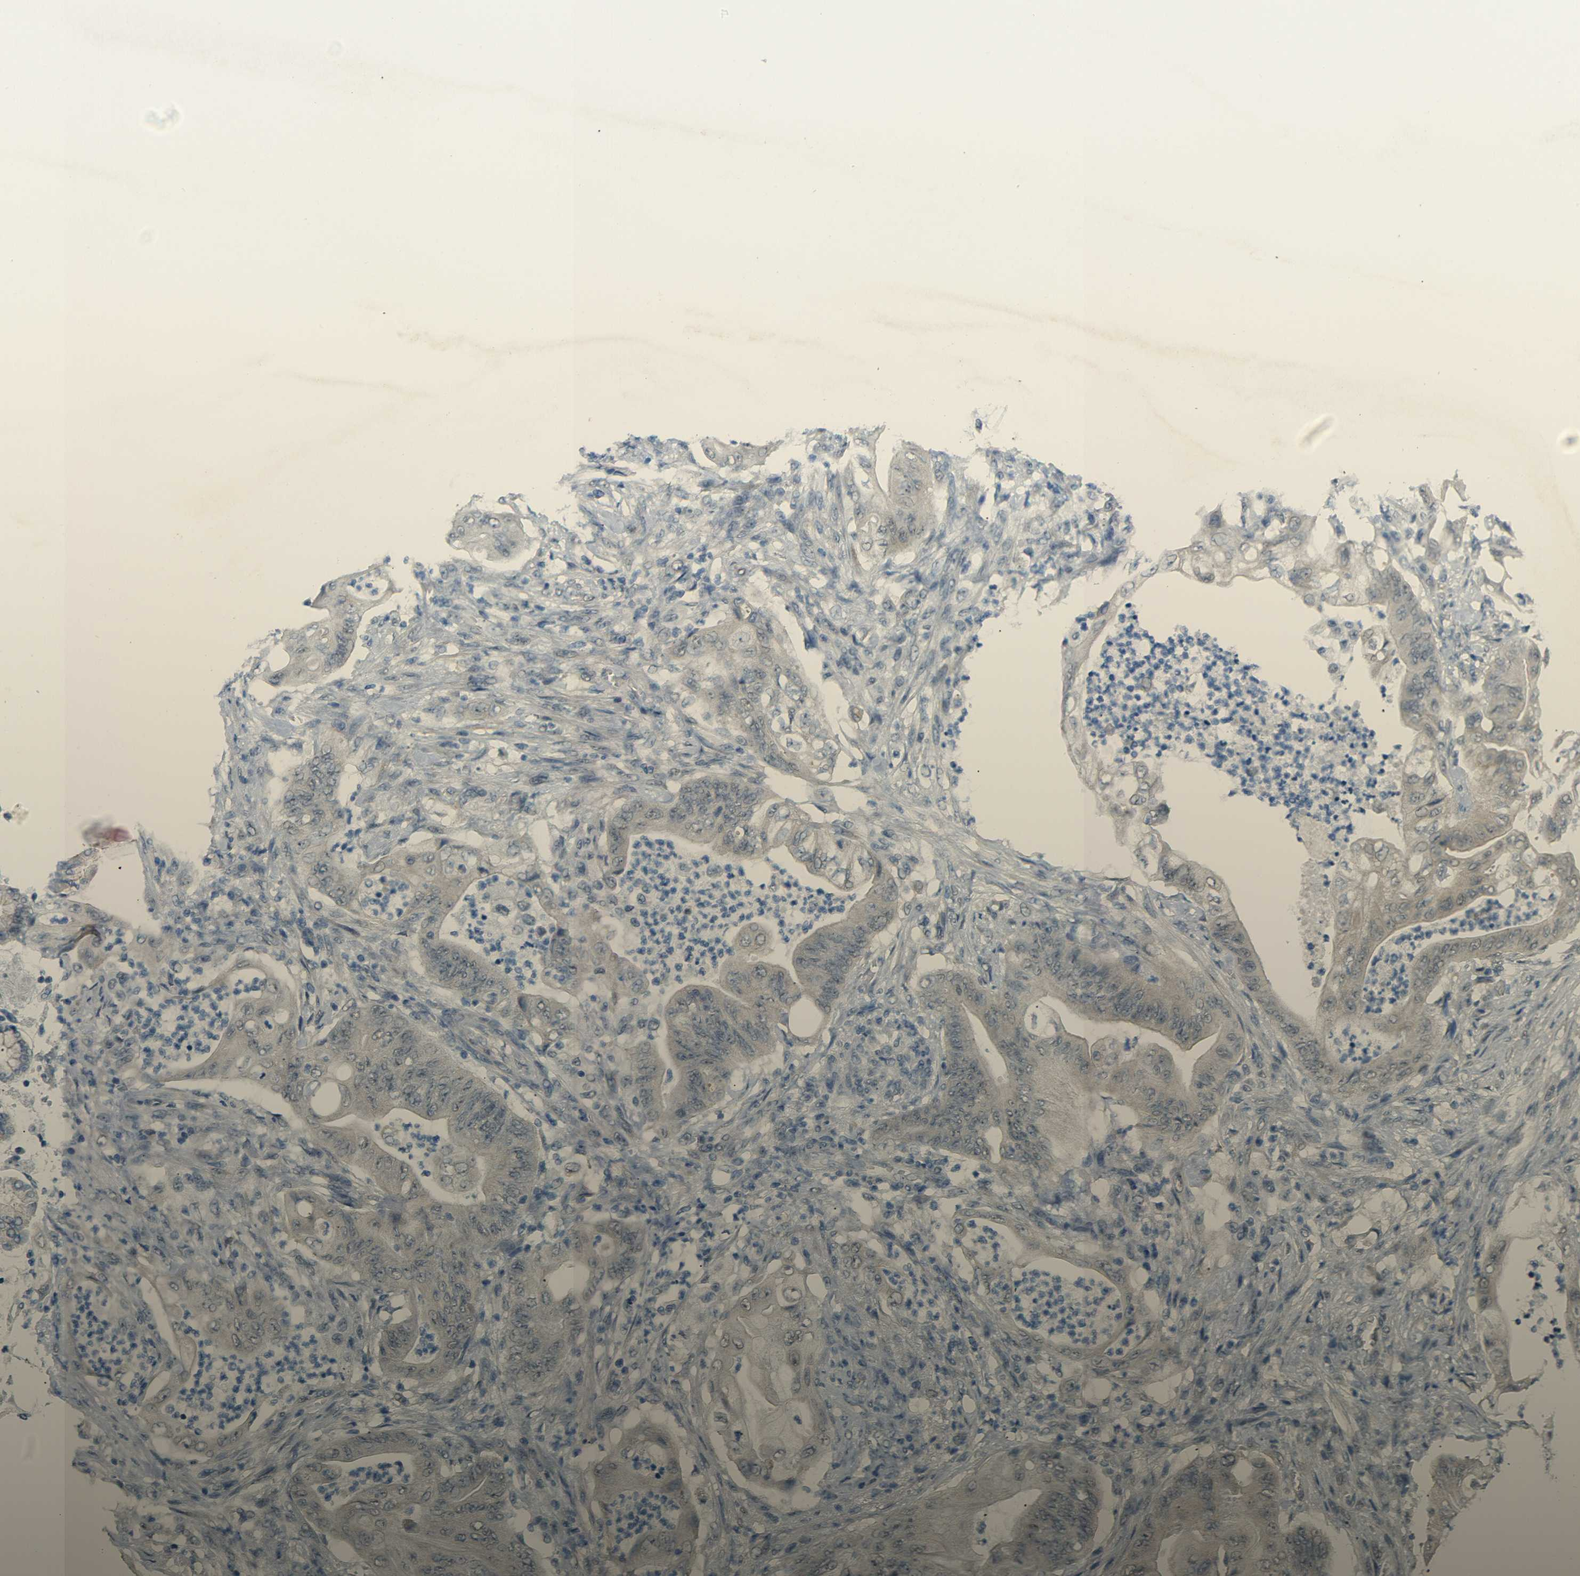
{"staining": {"intensity": "negative", "quantity": "none", "location": "none"}, "tissue": "stomach cancer", "cell_type": "Tumor cells", "image_type": "cancer", "snomed": [{"axis": "morphology", "description": "Adenocarcinoma, NOS"}, {"axis": "topography", "description": "Stomach"}], "caption": "IHC of adenocarcinoma (stomach) demonstrates no staining in tumor cells.", "gene": "GPR158", "patient": {"sex": "female", "age": 73}}